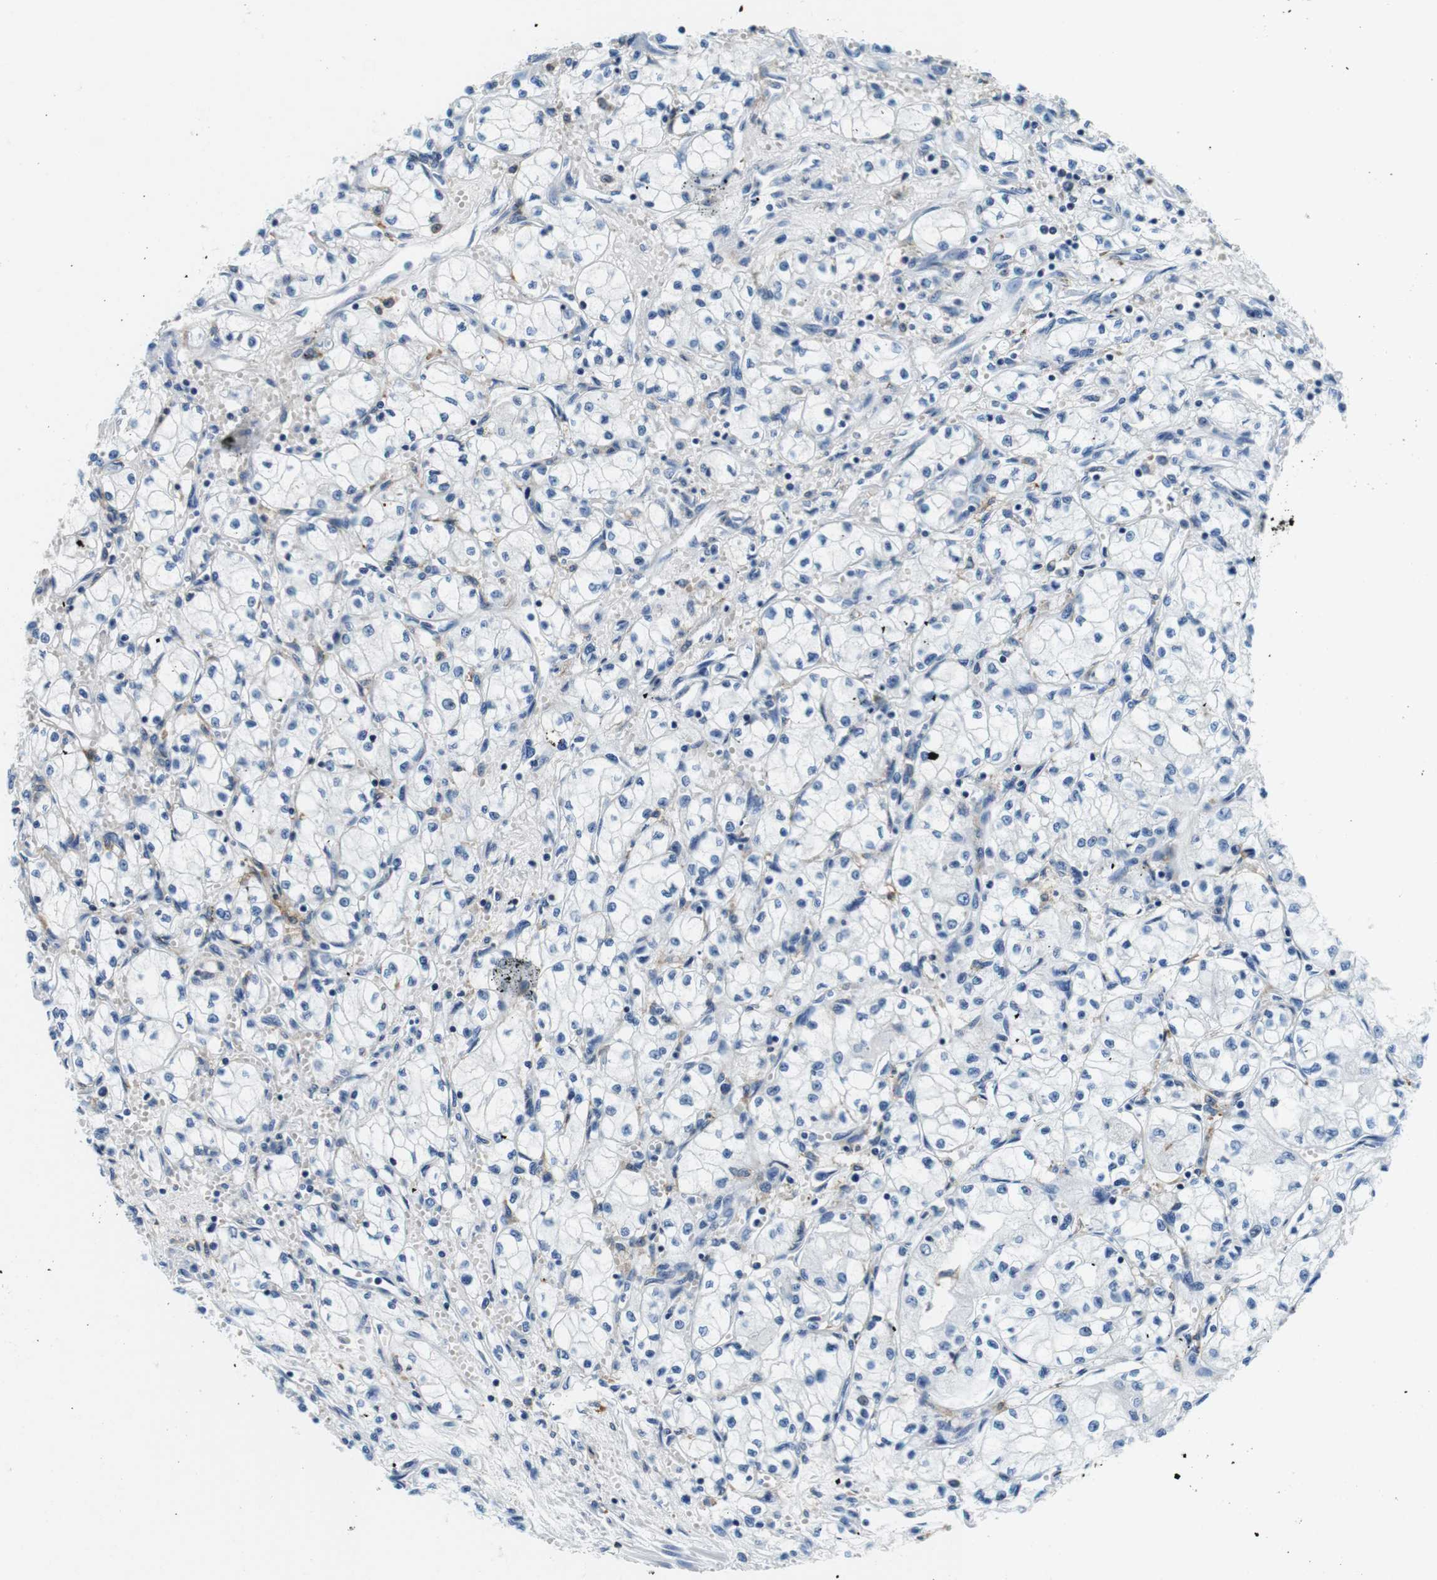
{"staining": {"intensity": "negative", "quantity": "none", "location": "none"}, "tissue": "renal cancer", "cell_type": "Tumor cells", "image_type": "cancer", "snomed": [{"axis": "morphology", "description": "Normal tissue, NOS"}, {"axis": "morphology", "description": "Adenocarcinoma, NOS"}, {"axis": "topography", "description": "Kidney"}], "caption": "Renal cancer stained for a protein using immunohistochemistry demonstrates no expression tumor cells.", "gene": "HLA-DRB1", "patient": {"sex": "male", "age": 59}}